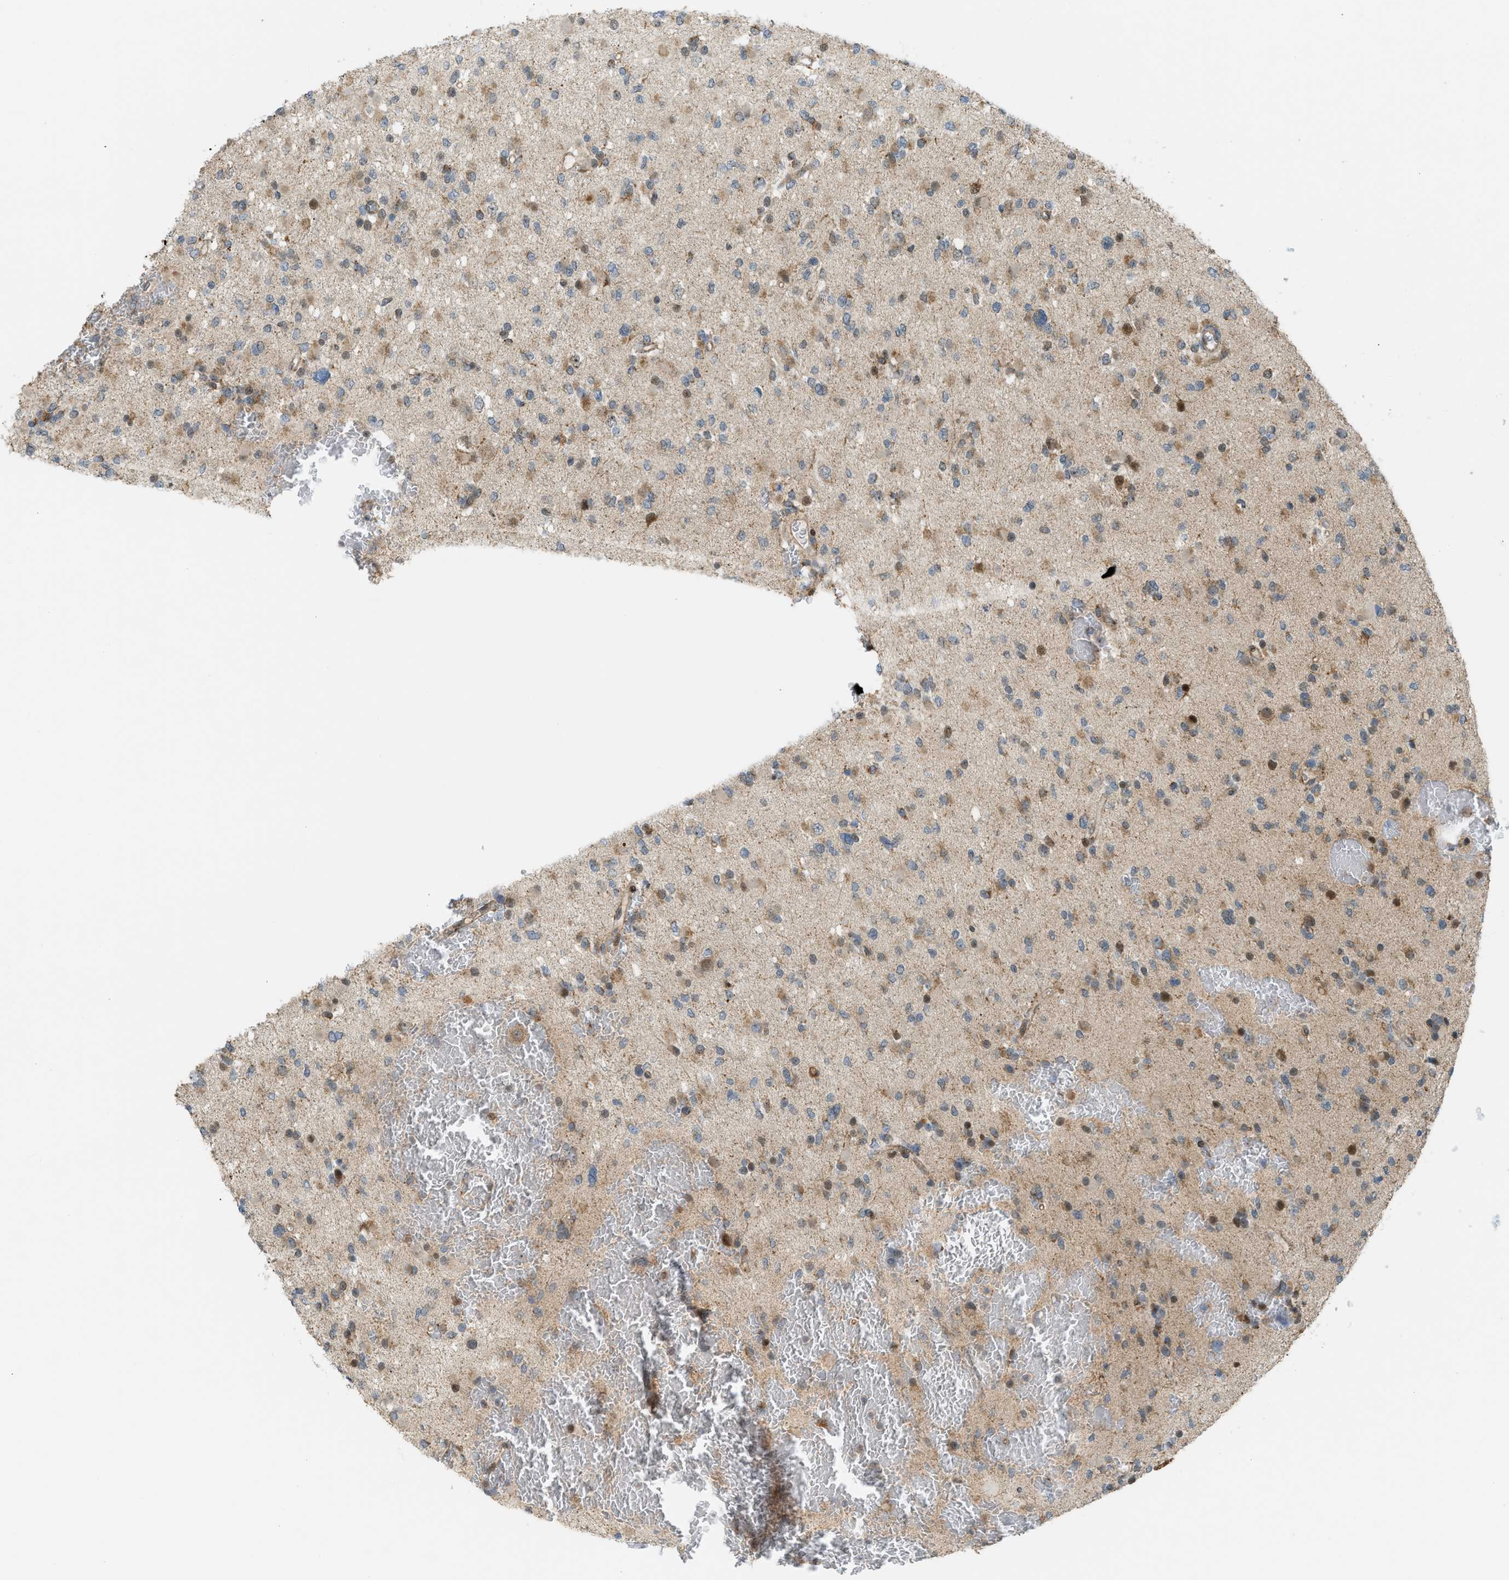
{"staining": {"intensity": "weak", "quantity": ">75%", "location": "cytoplasmic/membranous,nuclear"}, "tissue": "glioma", "cell_type": "Tumor cells", "image_type": "cancer", "snomed": [{"axis": "morphology", "description": "Glioma, malignant, Low grade"}, {"axis": "topography", "description": "Brain"}], "caption": "Low-grade glioma (malignant) stained for a protein displays weak cytoplasmic/membranous and nuclear positivity in tumor cells. (Stains: DAB (3,3'-diaminobenzidine) in brown, nuclei in blue, Microscopy: brightfield microscopy at high magnification).", "gene": "CCDC186", "patient": {"sex": "female", "age": 22}}